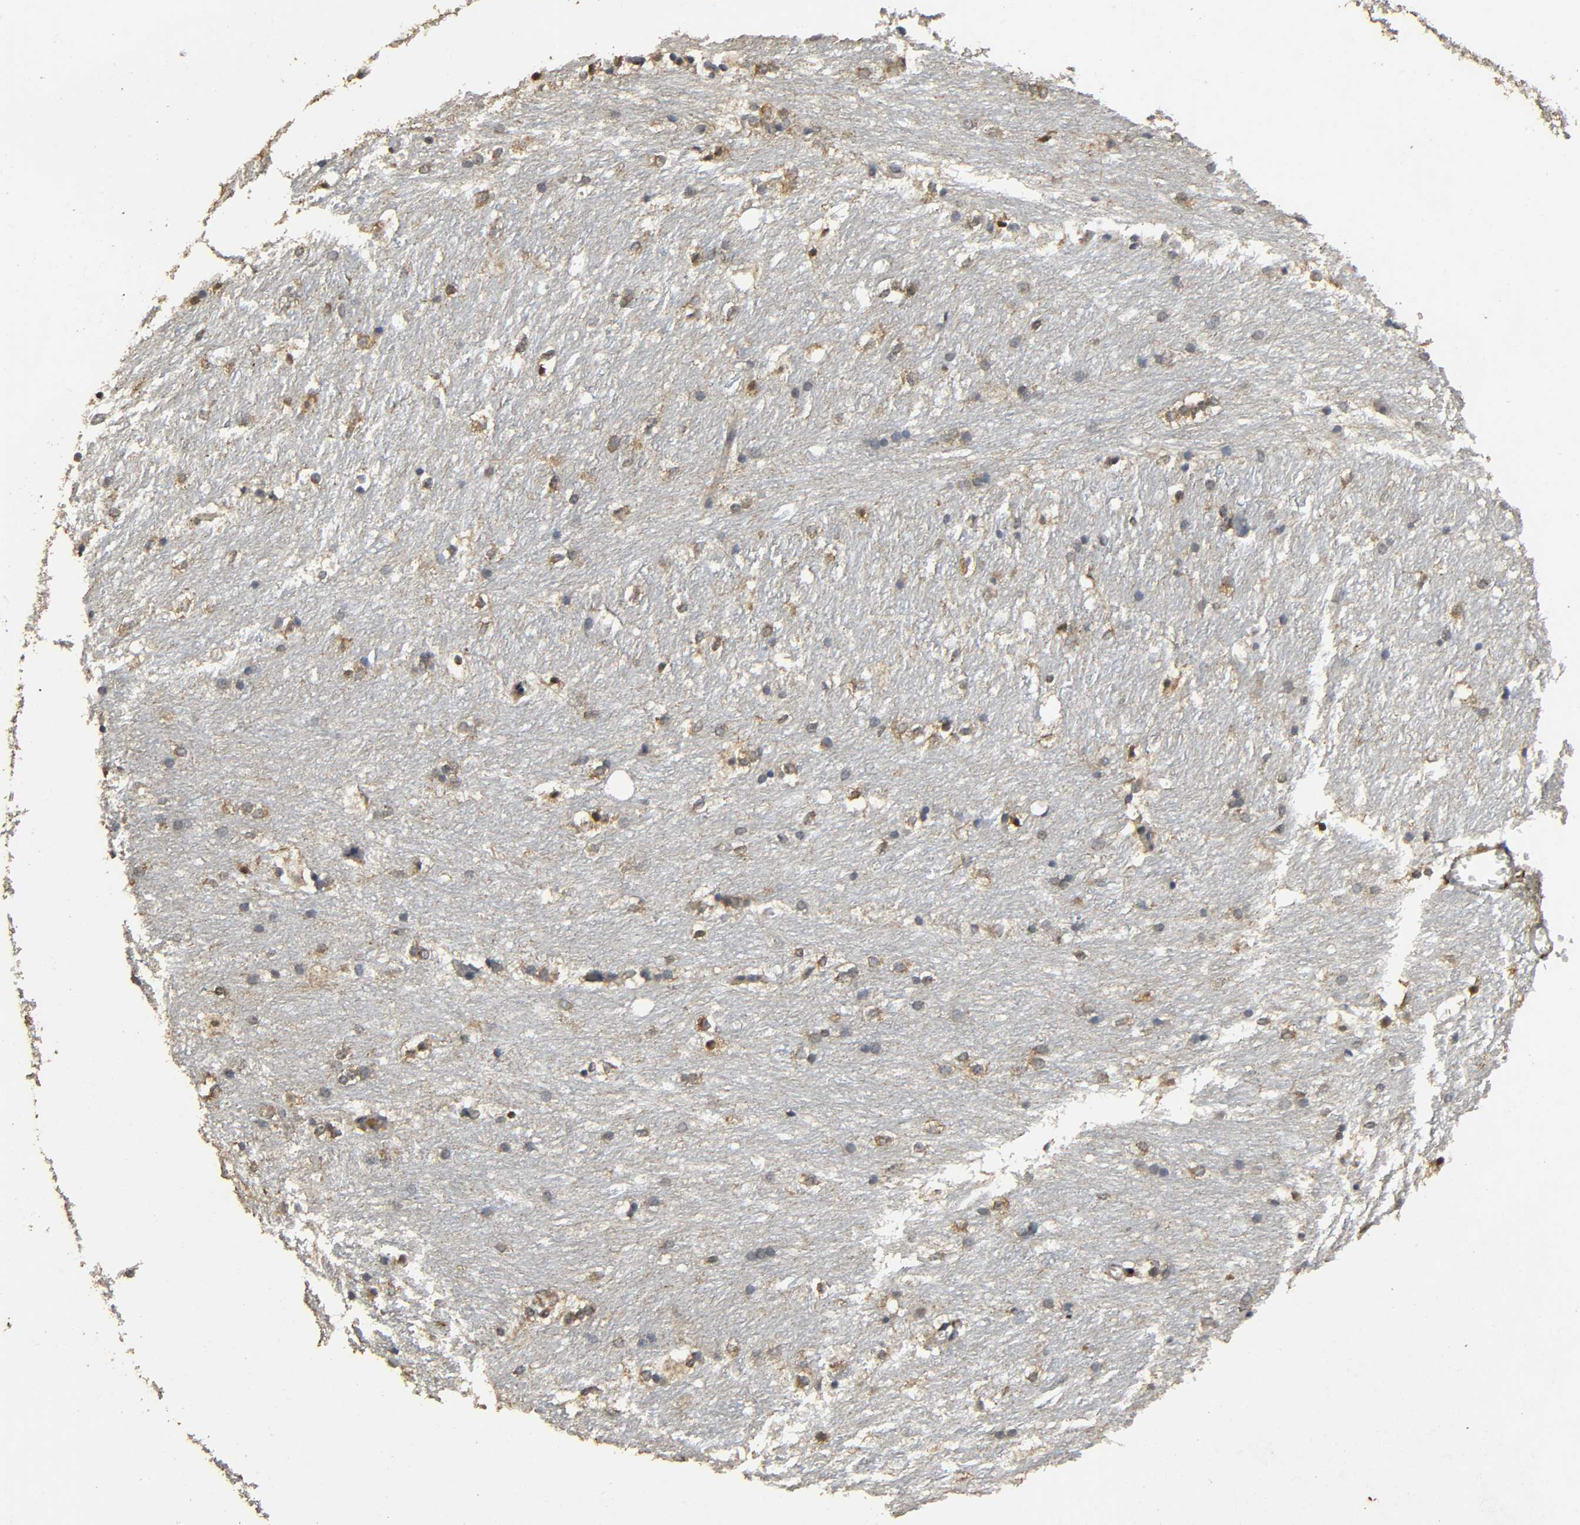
{"staining": {"intensity": "moderate", "quantity": "25%-75%", "location": "cytoplasmic/membranous"}, "tissue": "caudate", "cell_type": "Glial cells", "image_type": "normal", "snomed": [{"axis": "morphology", "description": "Normal tissue, NOS"}, {"axis": "topography", "description": "Lateral ventricle wall"}], "caption": "Human caudate stained with a brown dye displays moderate cytoplasmic/membranous positive expression in approximately 25%-75% of glial cells.", "gene": "DDX6", "patient": {"sex": "female", "age": 19}}